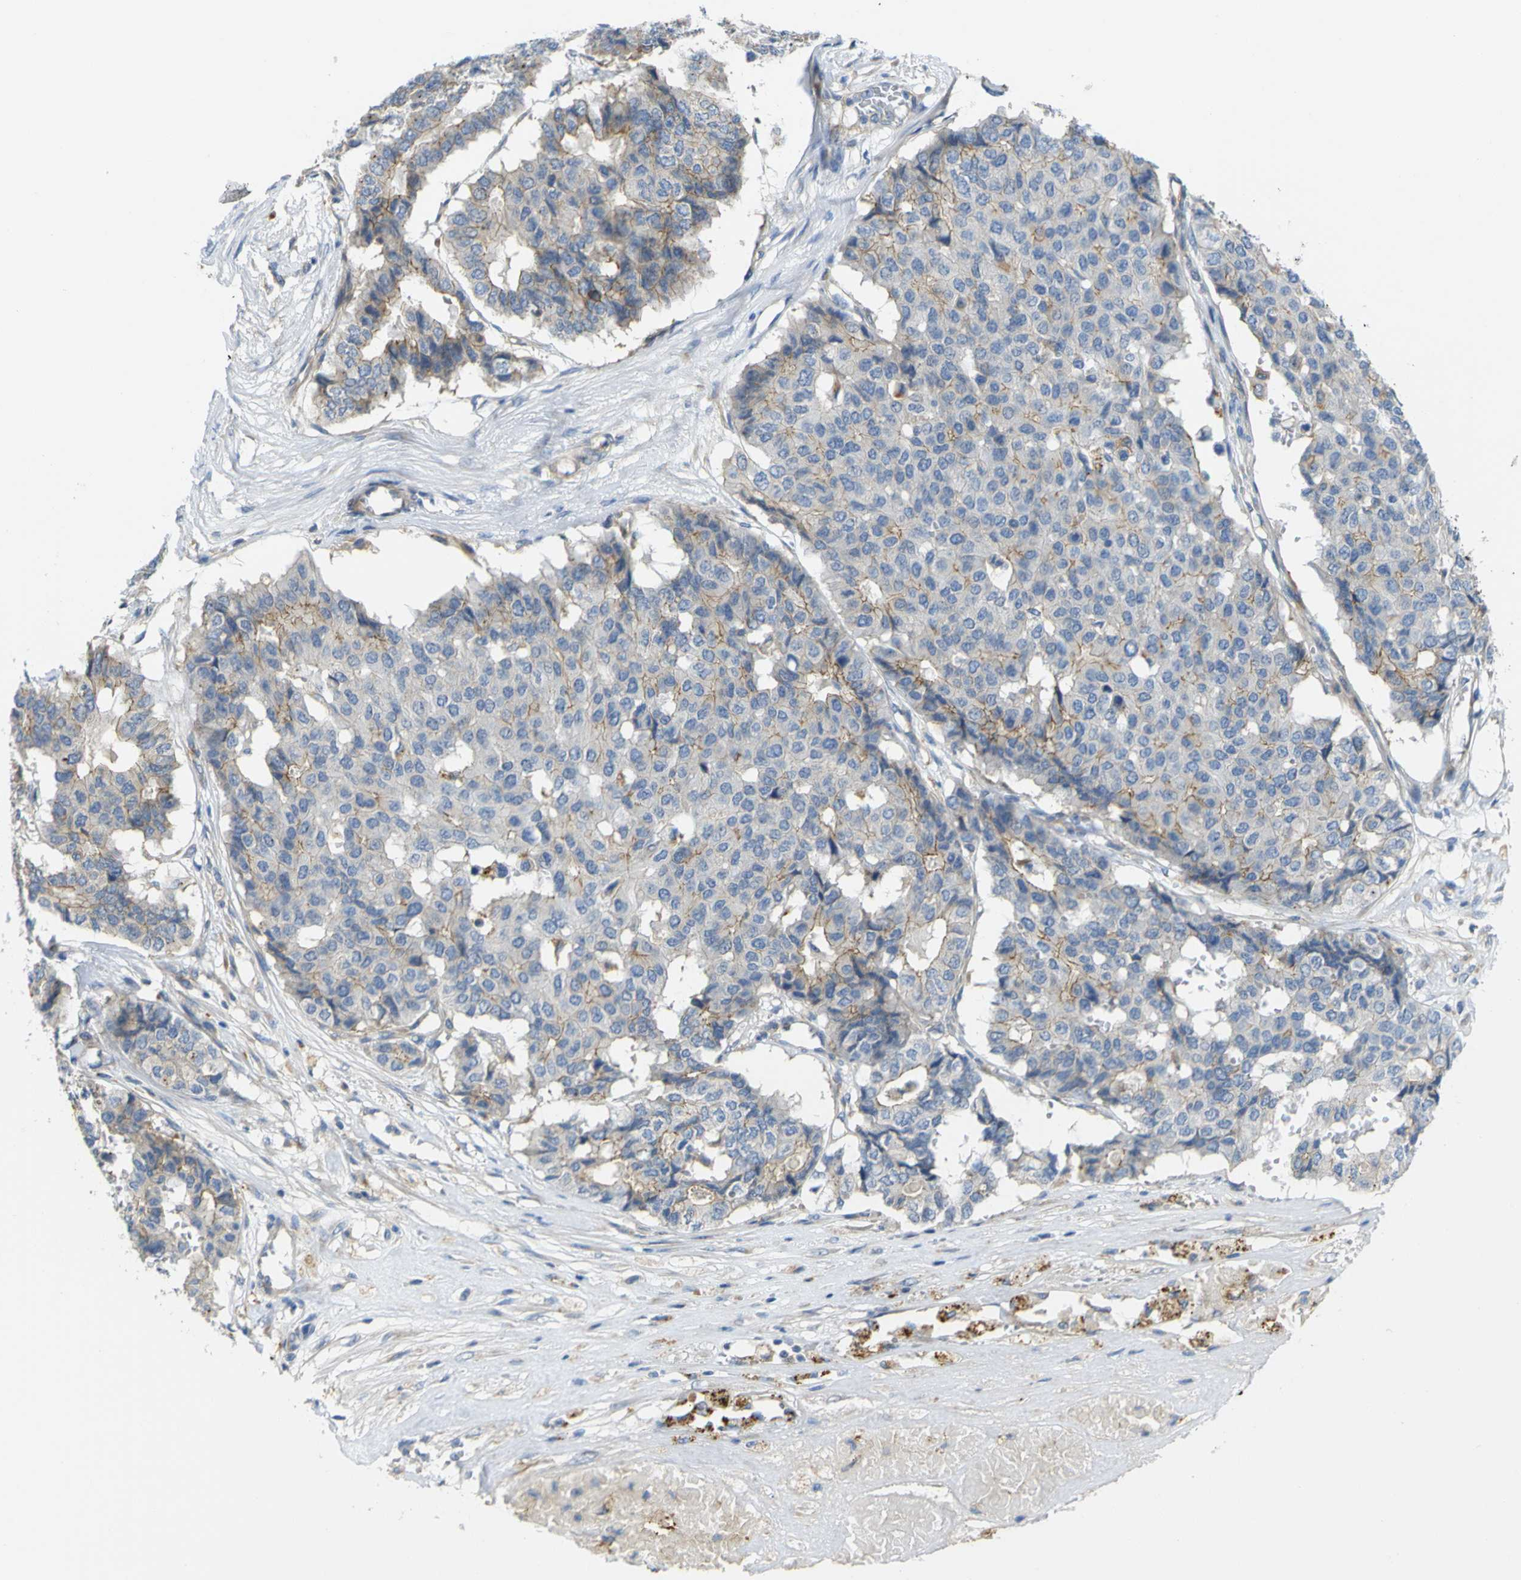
{"staining": {"intensity": "moderate", "quantity": "25%-75%", "location": "cytoplasmic/membranous"}, "tissue": "pancreatic cancer", "cell_type": "Tumor cells", "image_type": "cancer", "snomed": [{"axis": "morphology", "description": "Adenocarcinoma, NOS"}, {"axis": "topography", "description": "Pancreas"}], "caption": "This histopathology image displays immunohistochemistry (IHC) staining of pancreatic cancer, with medium moderate cytoplasmic/membranous positivity in approximately 25%-75% of tumor cells.", "gene": "SYPL1", "patient": {"sex": "male", "age": 50}}